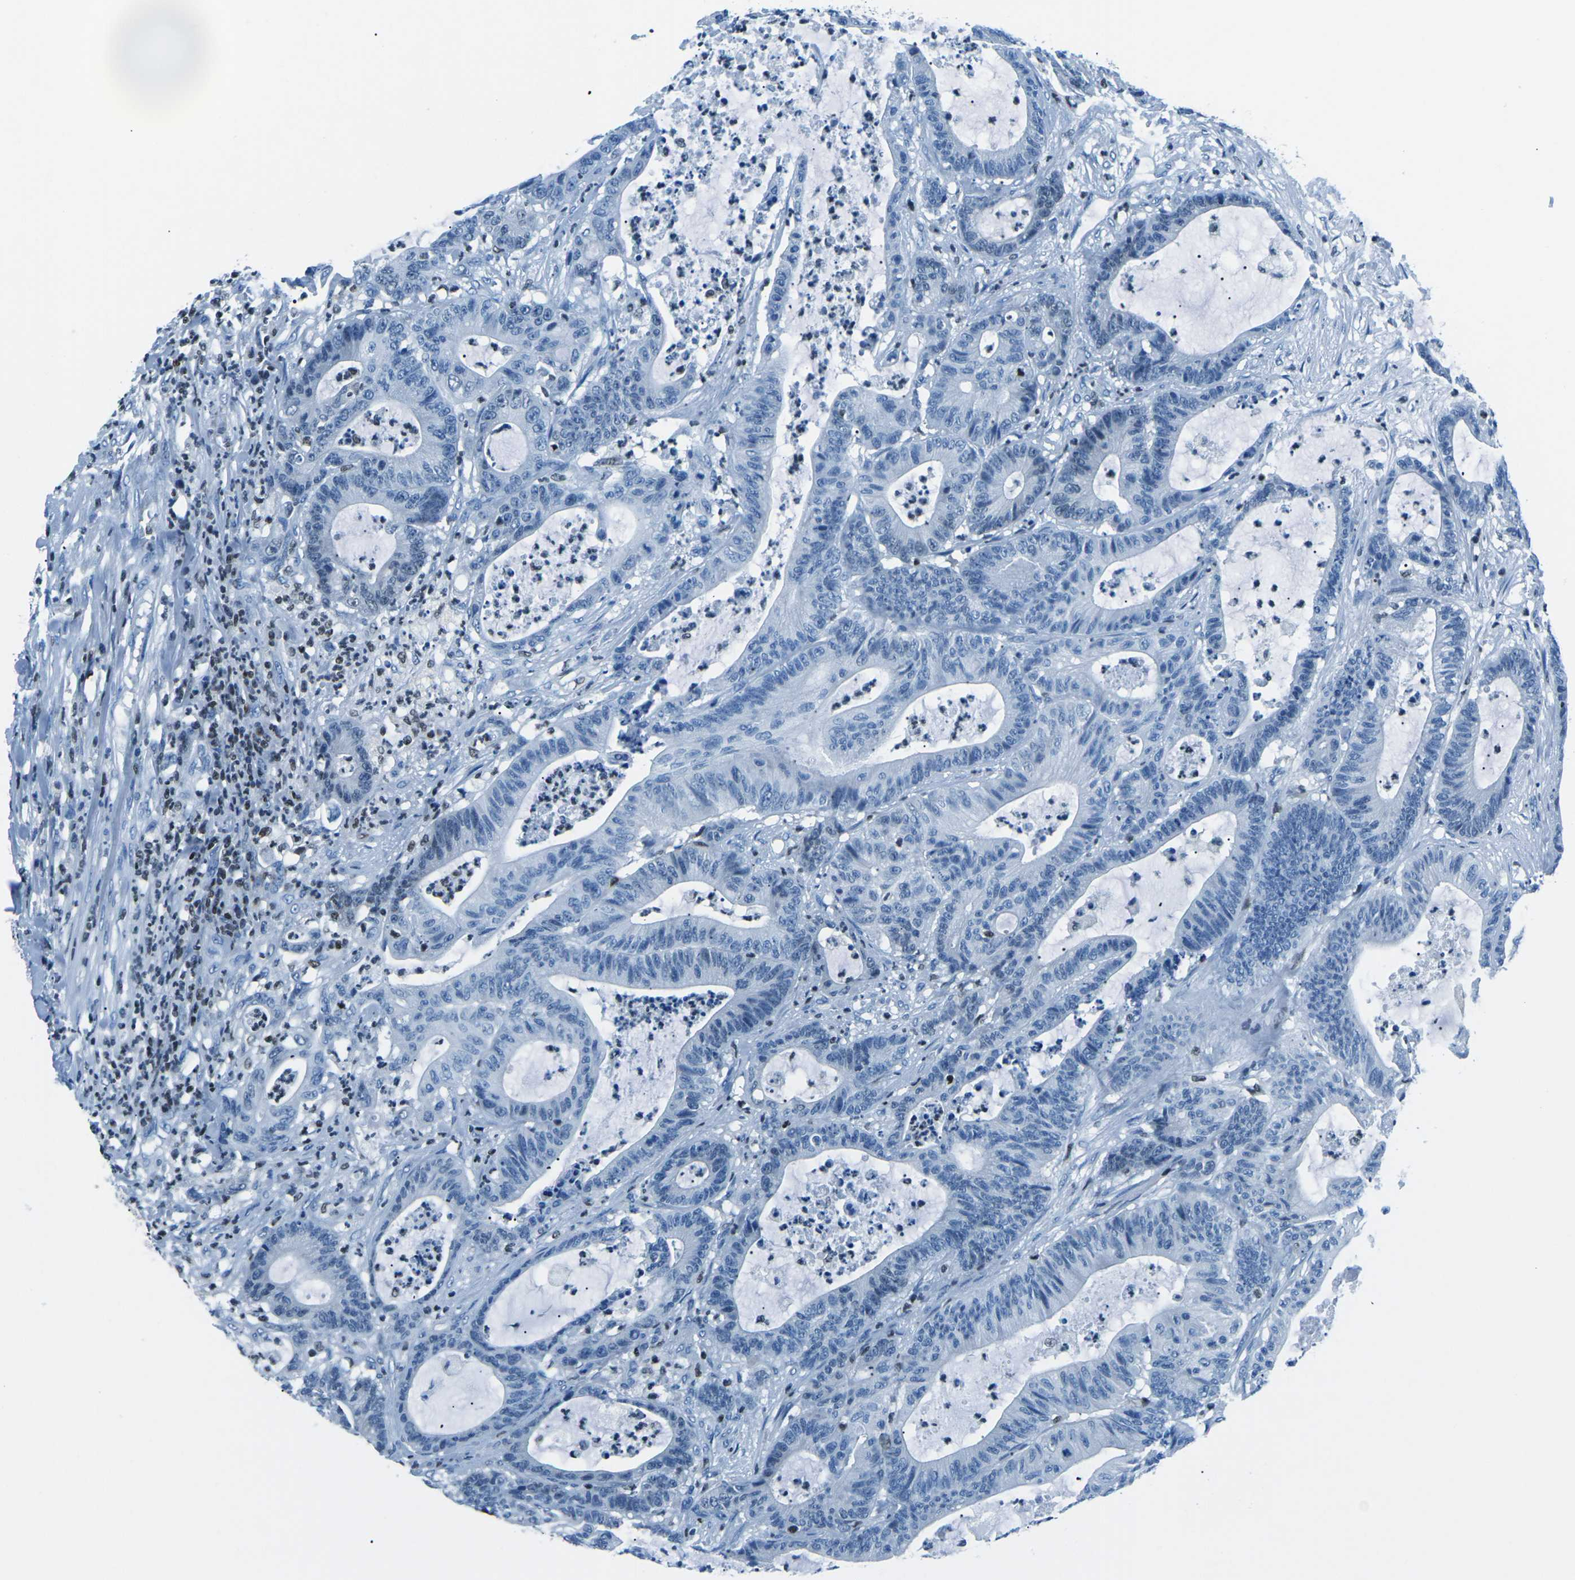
{"staining": {"intensity": "negative", "quantity": "none", "location": "none"}, "tissue": "colorectal cancer", "cell_type": "Tumor cells", "image_type": "cancer", "snomed": [{"axis": "morphology", "description": "Adenocarcinoma, NOS"}, {"axis": "topography", "description": "Colon"}], "caption": "This is an immunohistochemistry (IHC) photomicrograph of colorectal cancer. There is no positivity in tumor cells.", "gene": "CELF2", "patient": {"sex": "female", "age": 84}}